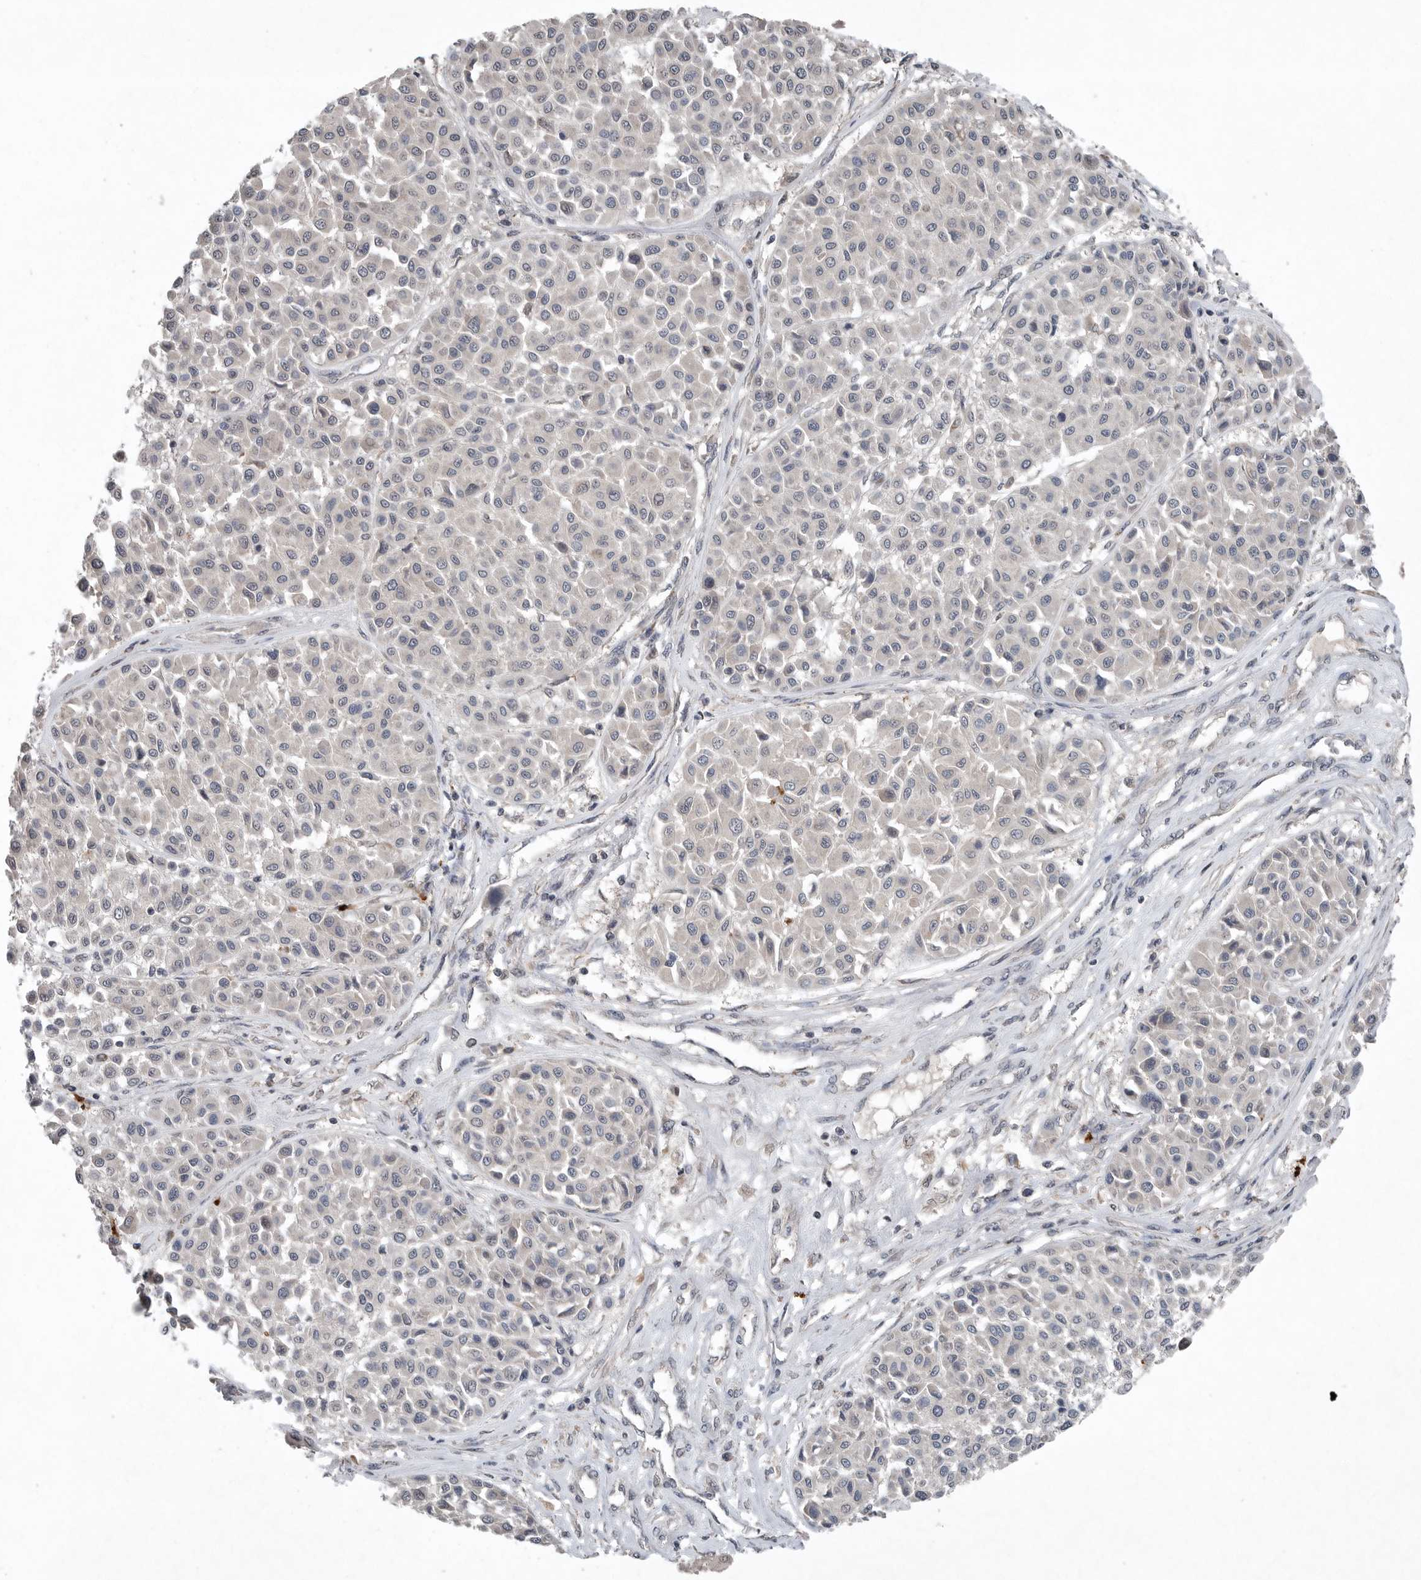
{"staining": {"intensity": "negative", "quantity": "none", "location": "none"}, "tissue": "melanoma", "cell_type": "Tumor cells", "image_type": "cancer", "snomed": [{"axis": "morphology", "description": "Malignant melanoma, Metastatic site"}, {"axis": "topography", "description": "Soft tissue"}], "caption": "Malignant melanoma (metastatic site) was stained to show a protein in brown. There is no significant positivity in tumor cells.", "gene": "SCP2", "patient": {"sex": "male", "age": 41}}